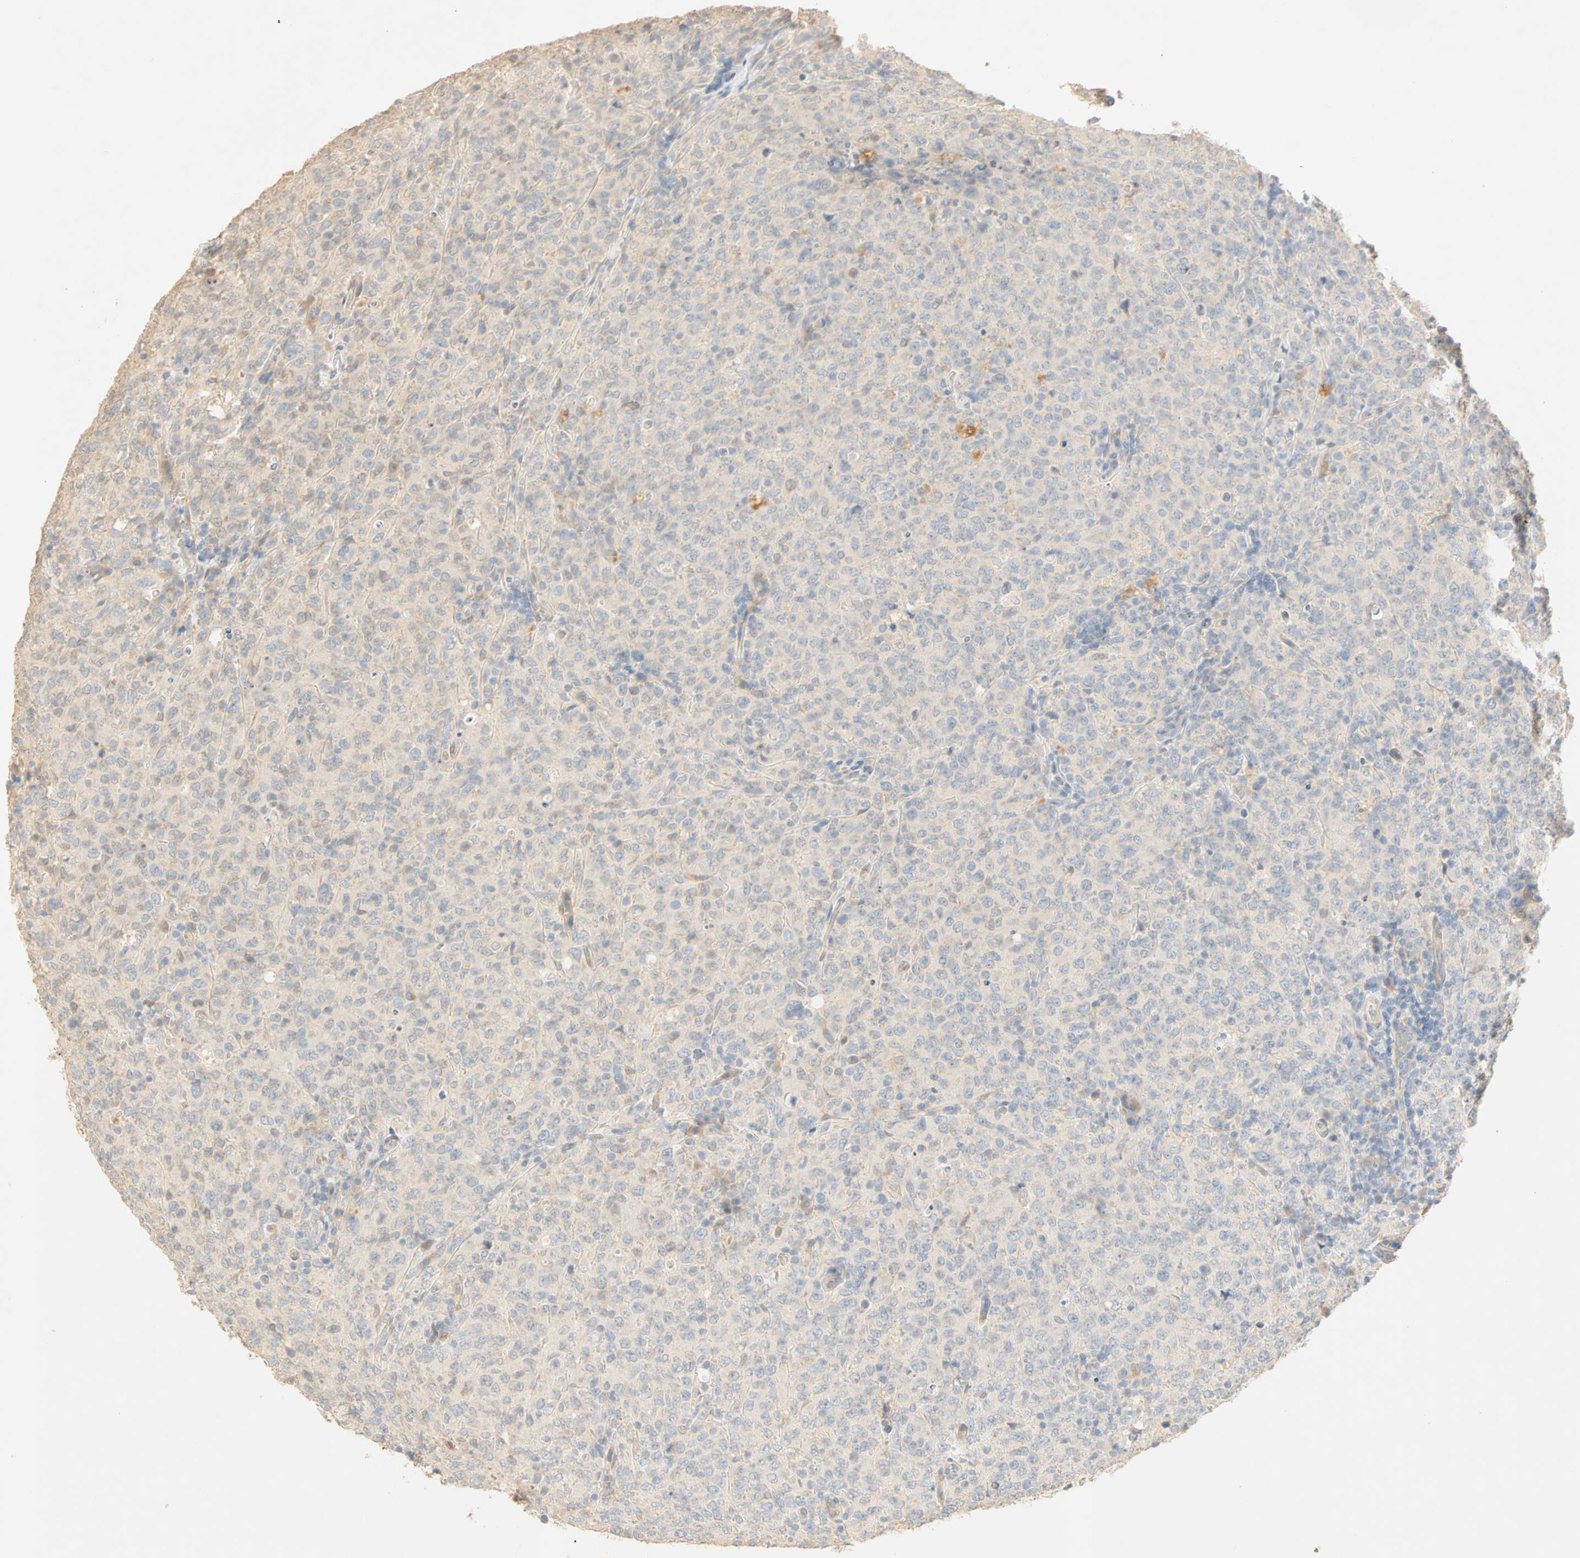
{"staining": {"intensity": "negative", "quantity": "none", "location": "none"}, "tissue": "lymphoma", "cell_type": "Tumor cells", "image_type": "cancer", "snomed": [{"axis": "morphology", "description": "Malignant lymphoma, non-Hodgkin's type, High grade"}, {"axis": "topography", "description": "Tonsil"}], "caption": "The histopathology image demonstrates no significant staining in tumor cells of lymphoma.", "gene": "SELENBP1", "patient": {"sex": "female", "age": 36}}